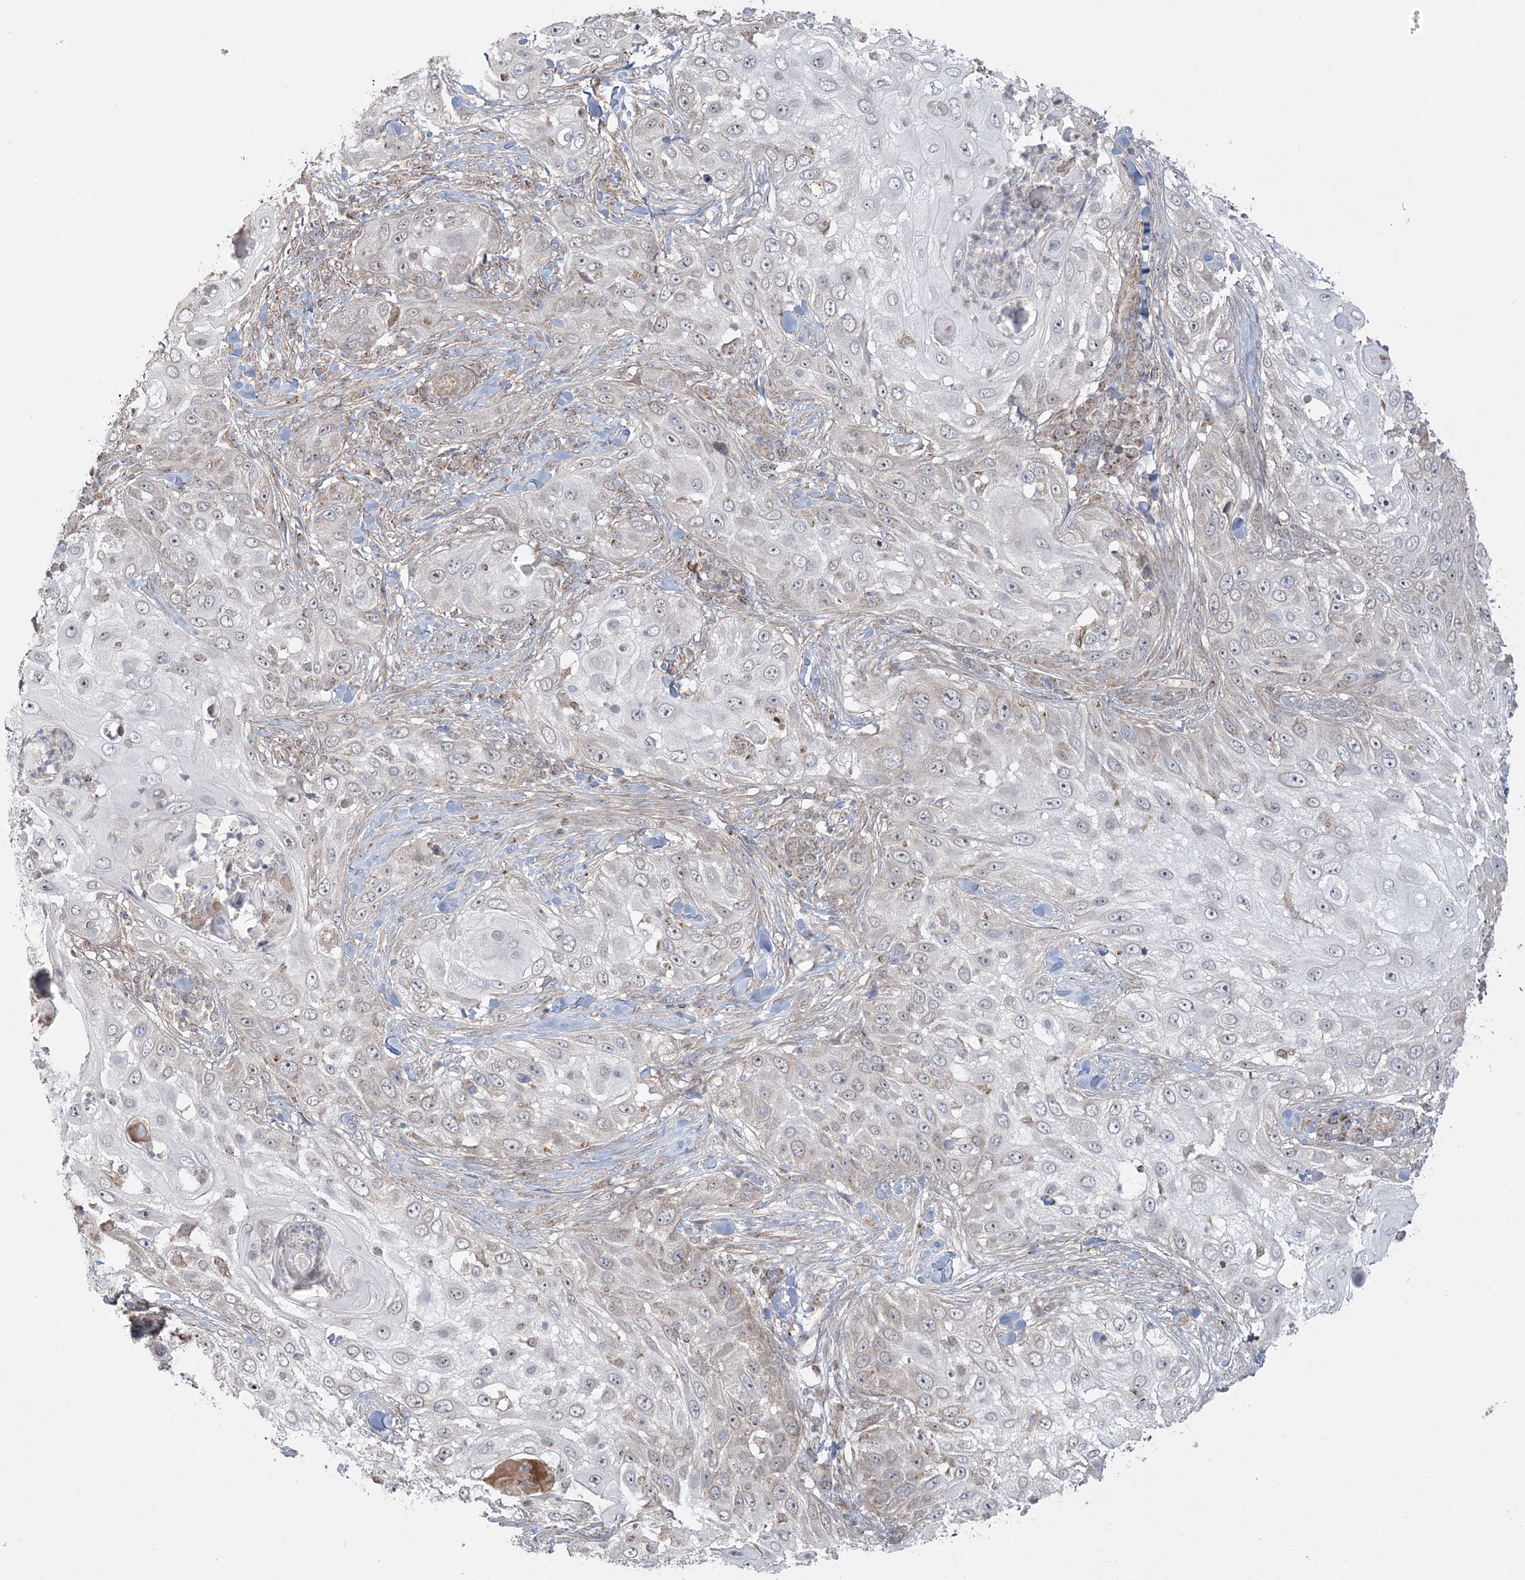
{"staining": {"intensity": "negative", "quantity": "none", "location": "none"}, "tissue": "skin cancer", "cell_type": "Tumor cells", "image_type": "cancer", "snomed": [{"axis": "morphology", "description": "Squamous cell carcinoma, NOS"}, {"axis": "topography", "description": "Skin"}], "caption": "IHC histopathology image of neoplastic tissue: human skin squamous cell carcinoma stained with DAB (3,3'-diaminobenzidine) displays no significant protein staining in tumor cells. The staining was performed using DAB to visualize the protein expression in brown, while the nuclei were stained in blue with hematoxylin (Magnification: 20x).", "gene": "SCLT1", "patient": {"sex": "female", "age": 44}}